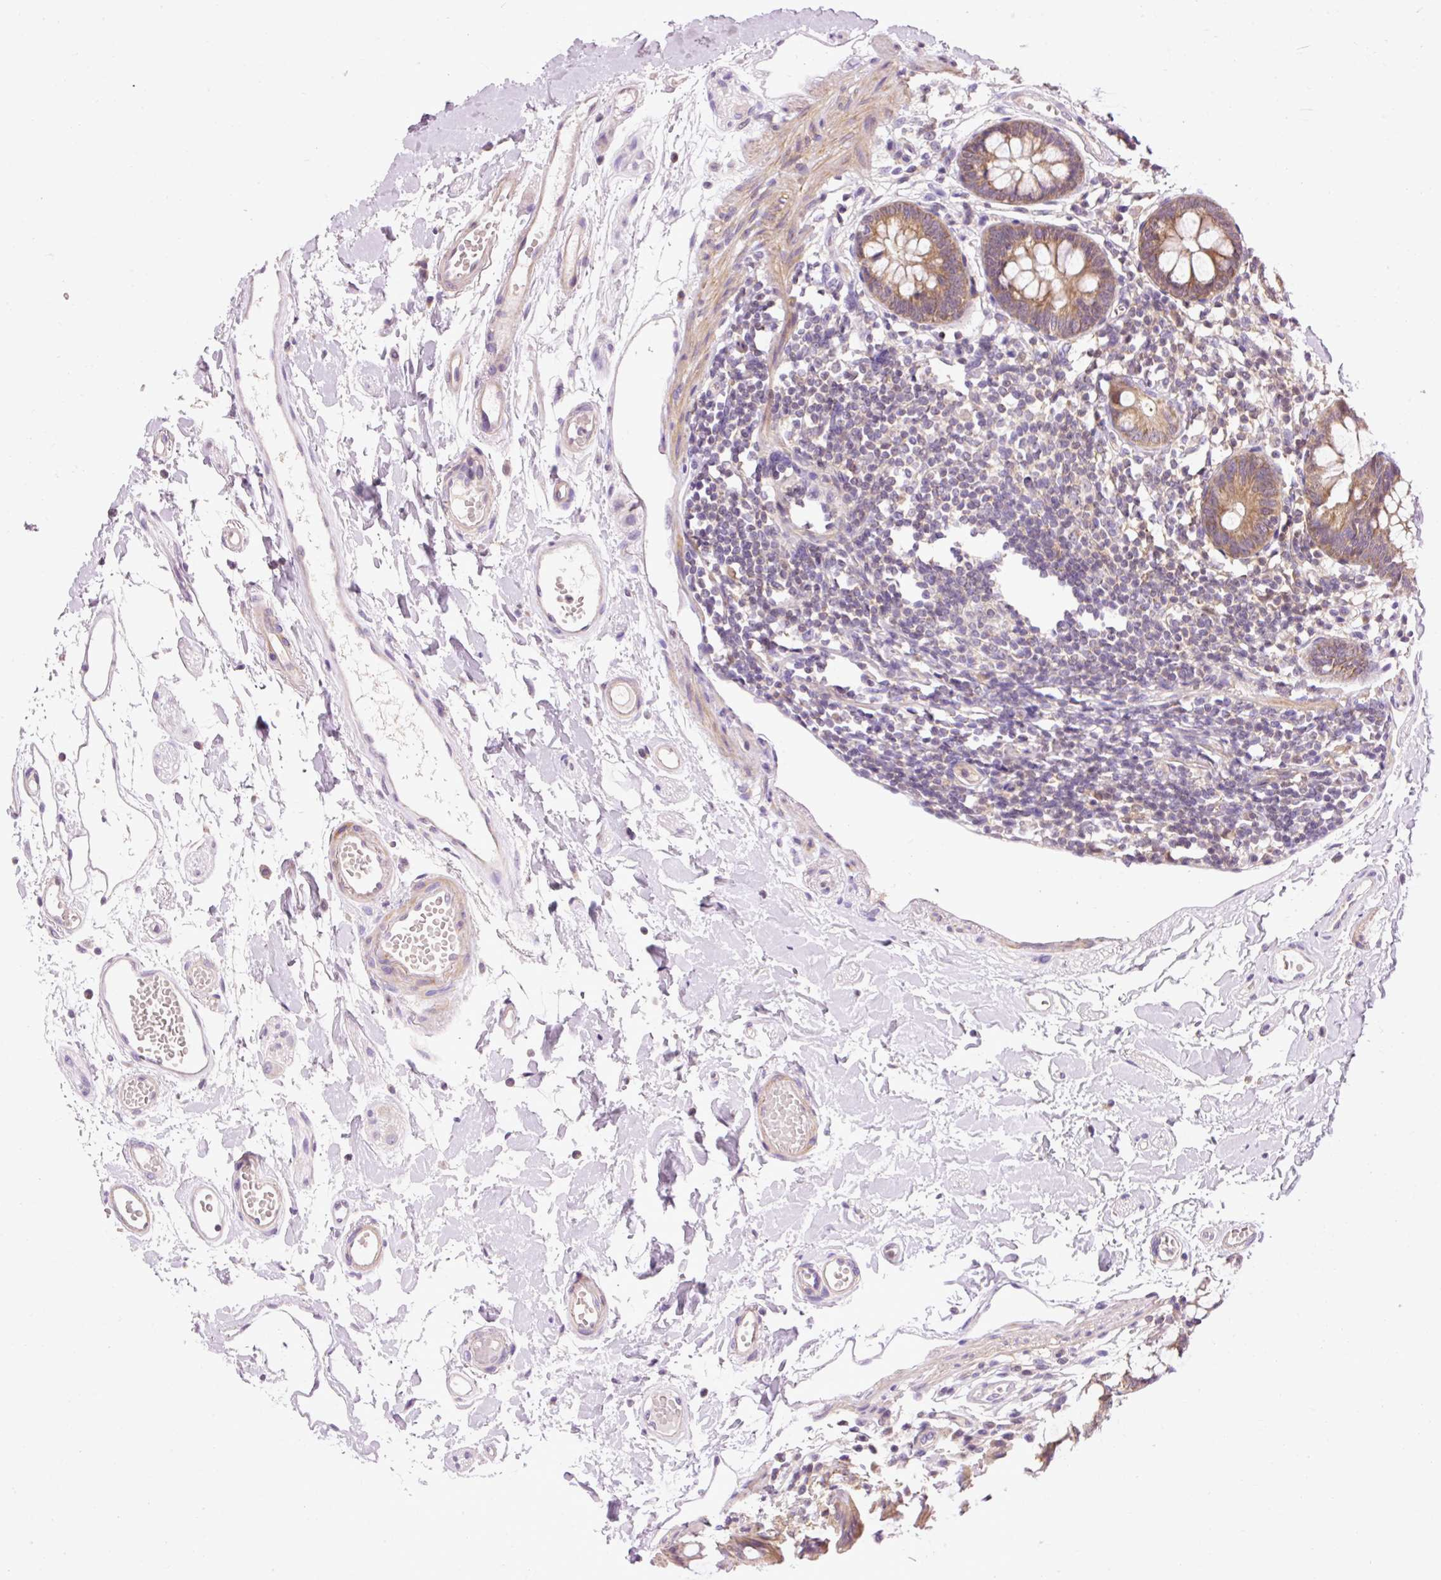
{"staining": {"intensity": "moderate", "quantity": "<25%", "location": "cytoplasmic/membranous"}, "tissue": "colon", "cell_type": "Endothelial cells", "image_type": "normal", "snomed": [{"axis": "morphology", "description": "Normal tissue, NOS"}, {"axis": "topography", "description": "Colon"}], "caption": "Immunohistochemical staining of normal colon displays <25% levels of moderate cytoplasmic/membranous protein staining in about <25% of endothelial cells. (Stains: DAB (3,3'-diaminobenzidine) in brown, nuclei in blue, Microscopy: brightfield microscopy at high magnification).", "gene": "IMMT", "patient": {"sex": "female", "age": 84}}